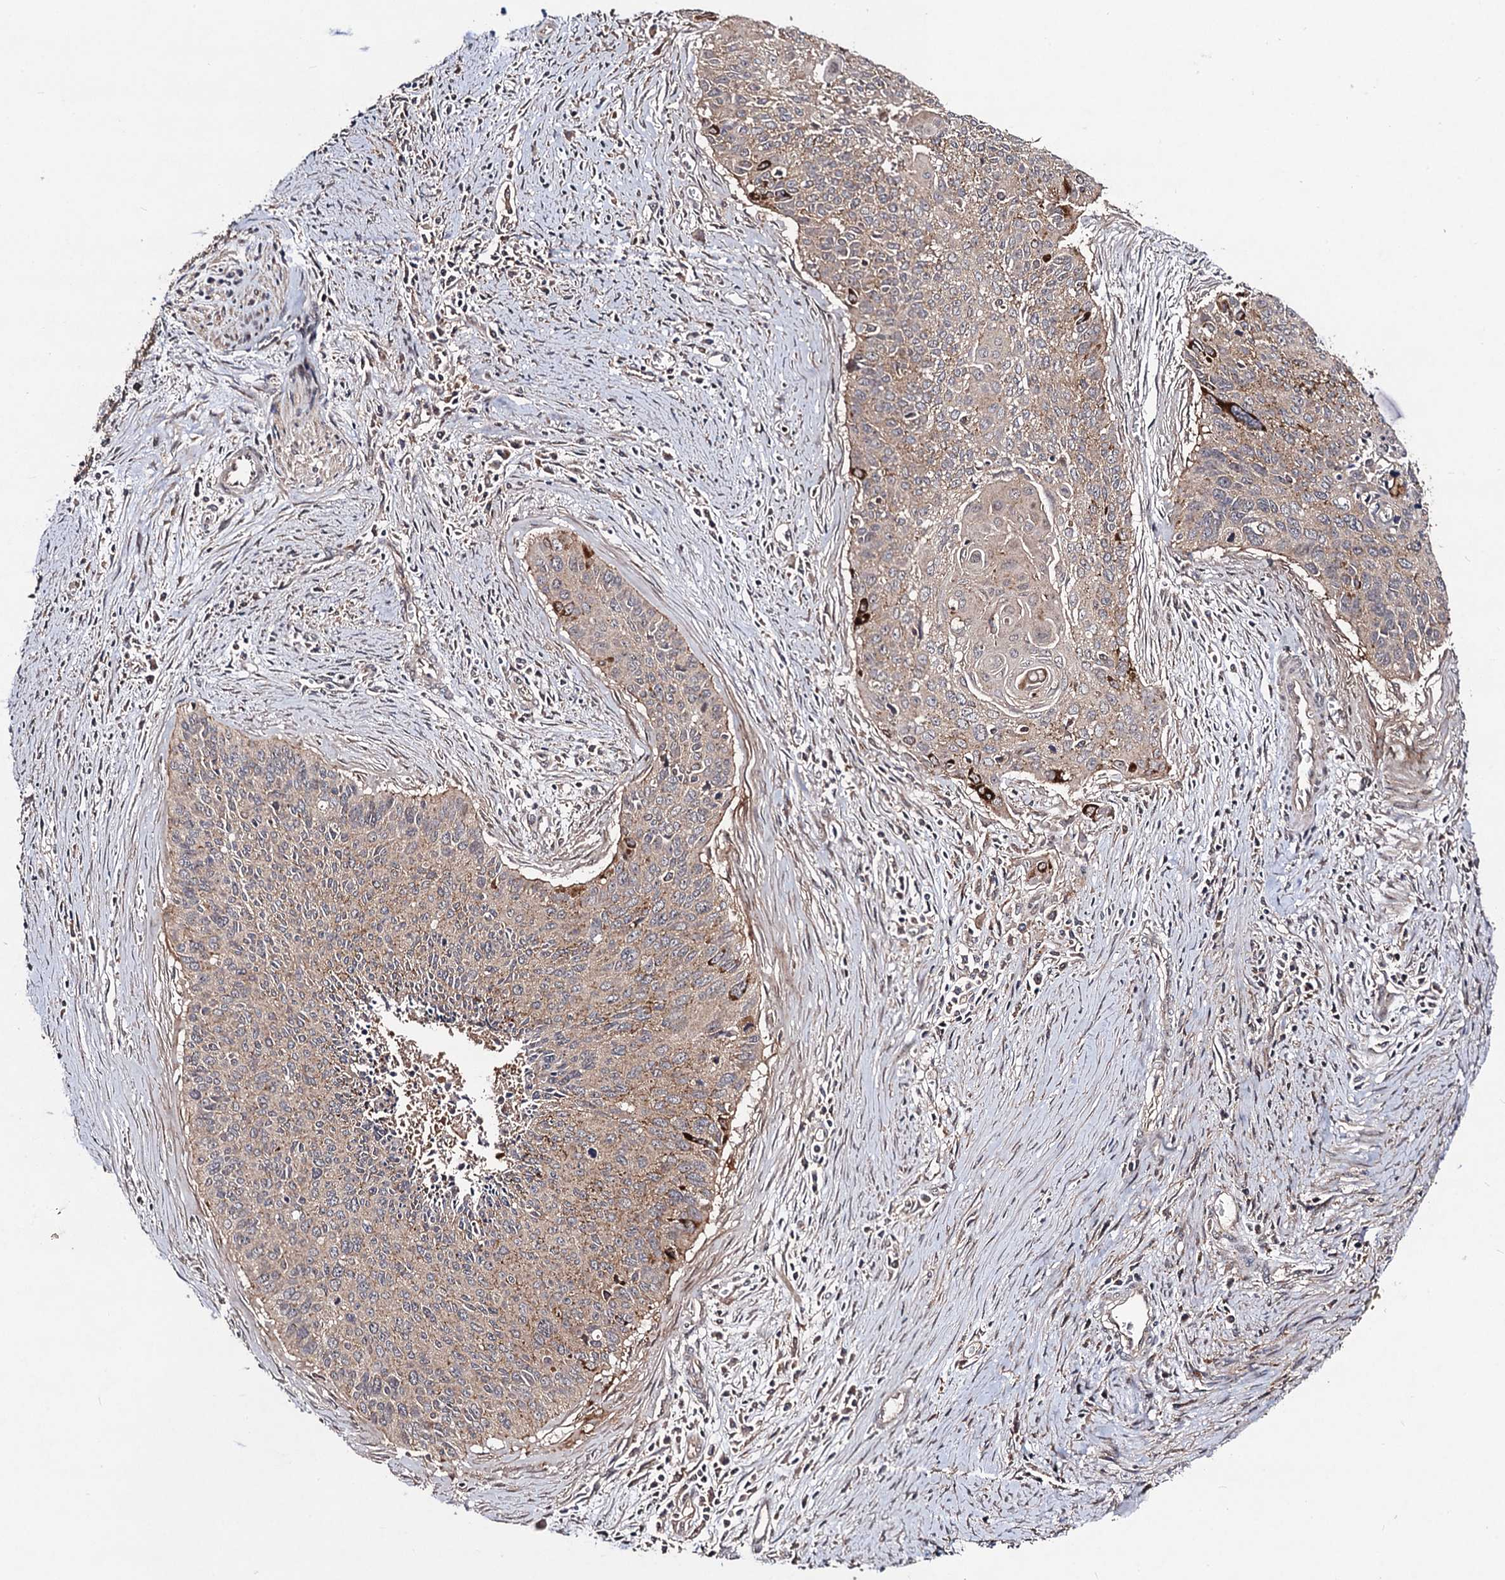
{"staining": {"intensity": "weak", "quantity": ">75%", "location": "cytoplasmic/membranous"}, "tissue": "cervical cancer", "cell_type": "Tumor cells", "image_type": "cancer", "snomed": [{"axis": "morphology", "description": "Squamous cell carcinoma, NOS"}, {"axis": "topography", "description": "Cervix"}], "caption": "Protein expression analysis of squamous cell carcinoma (cervical) exhibits weak cytoplasmic/membranous positivity in about >75% of tumor cells.", "gene": "KXD1", "patient": {"sex": "female", "age": 55}}